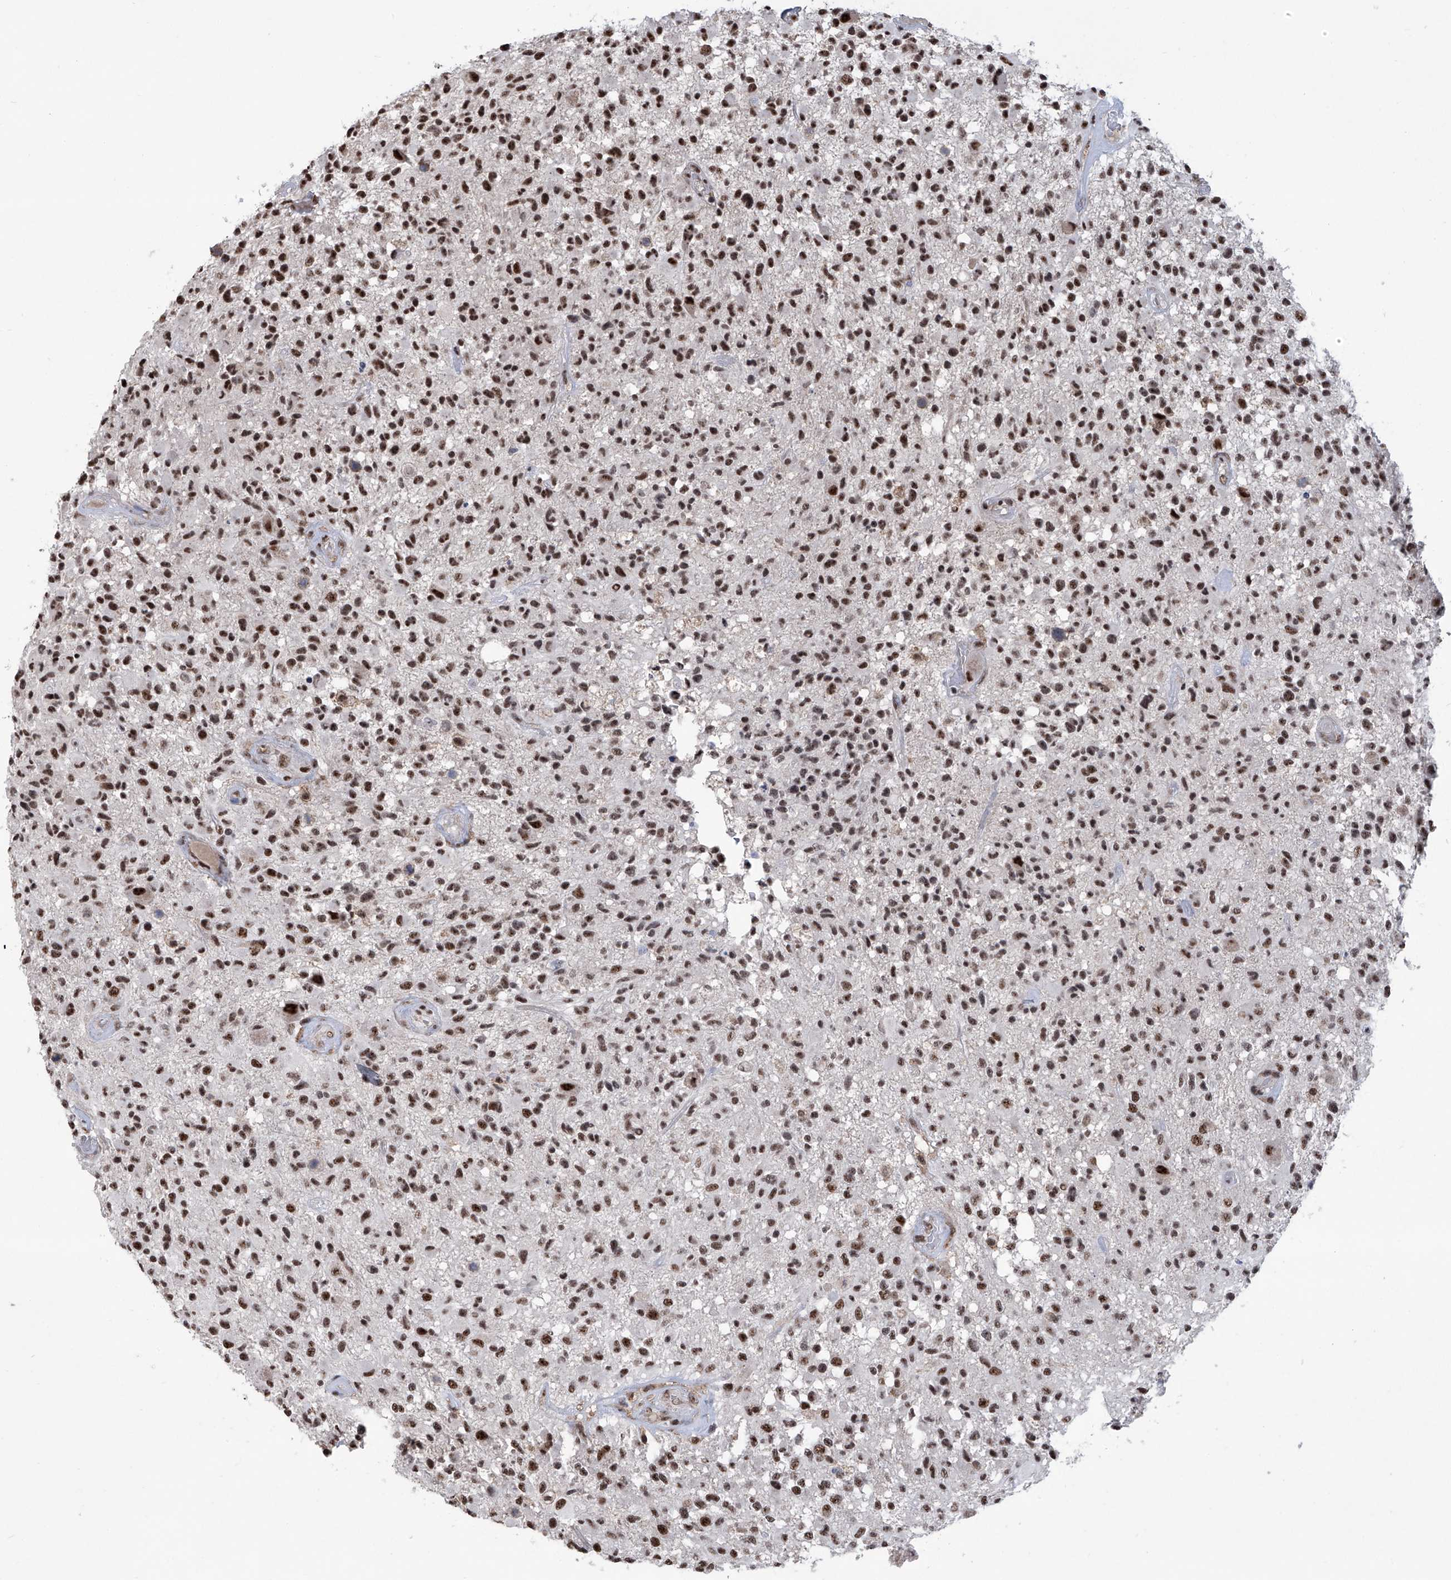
{"staining": {"intensity": "strong", "quantity": ">75%", "location": "nuclear"}, "tissue": "glioma", "cell_type": "Tumor cells", "image_type": "cancer", "snomed": [{"axis": "morphology", "description": "Glioma, malignant, High grade"}, {"axis": "morphology", "description": "Glioblastoma, NOS"}, {"axis": "topography", "description": "Brain"}], "caption": "Malignant high-grade glioma stained for a protein (brown) reveals strong nuclear positive positivity in approximately >75% of tumor cells.", "gene": "FBXL4", "patient": {"sex": "male", "age": 60}}